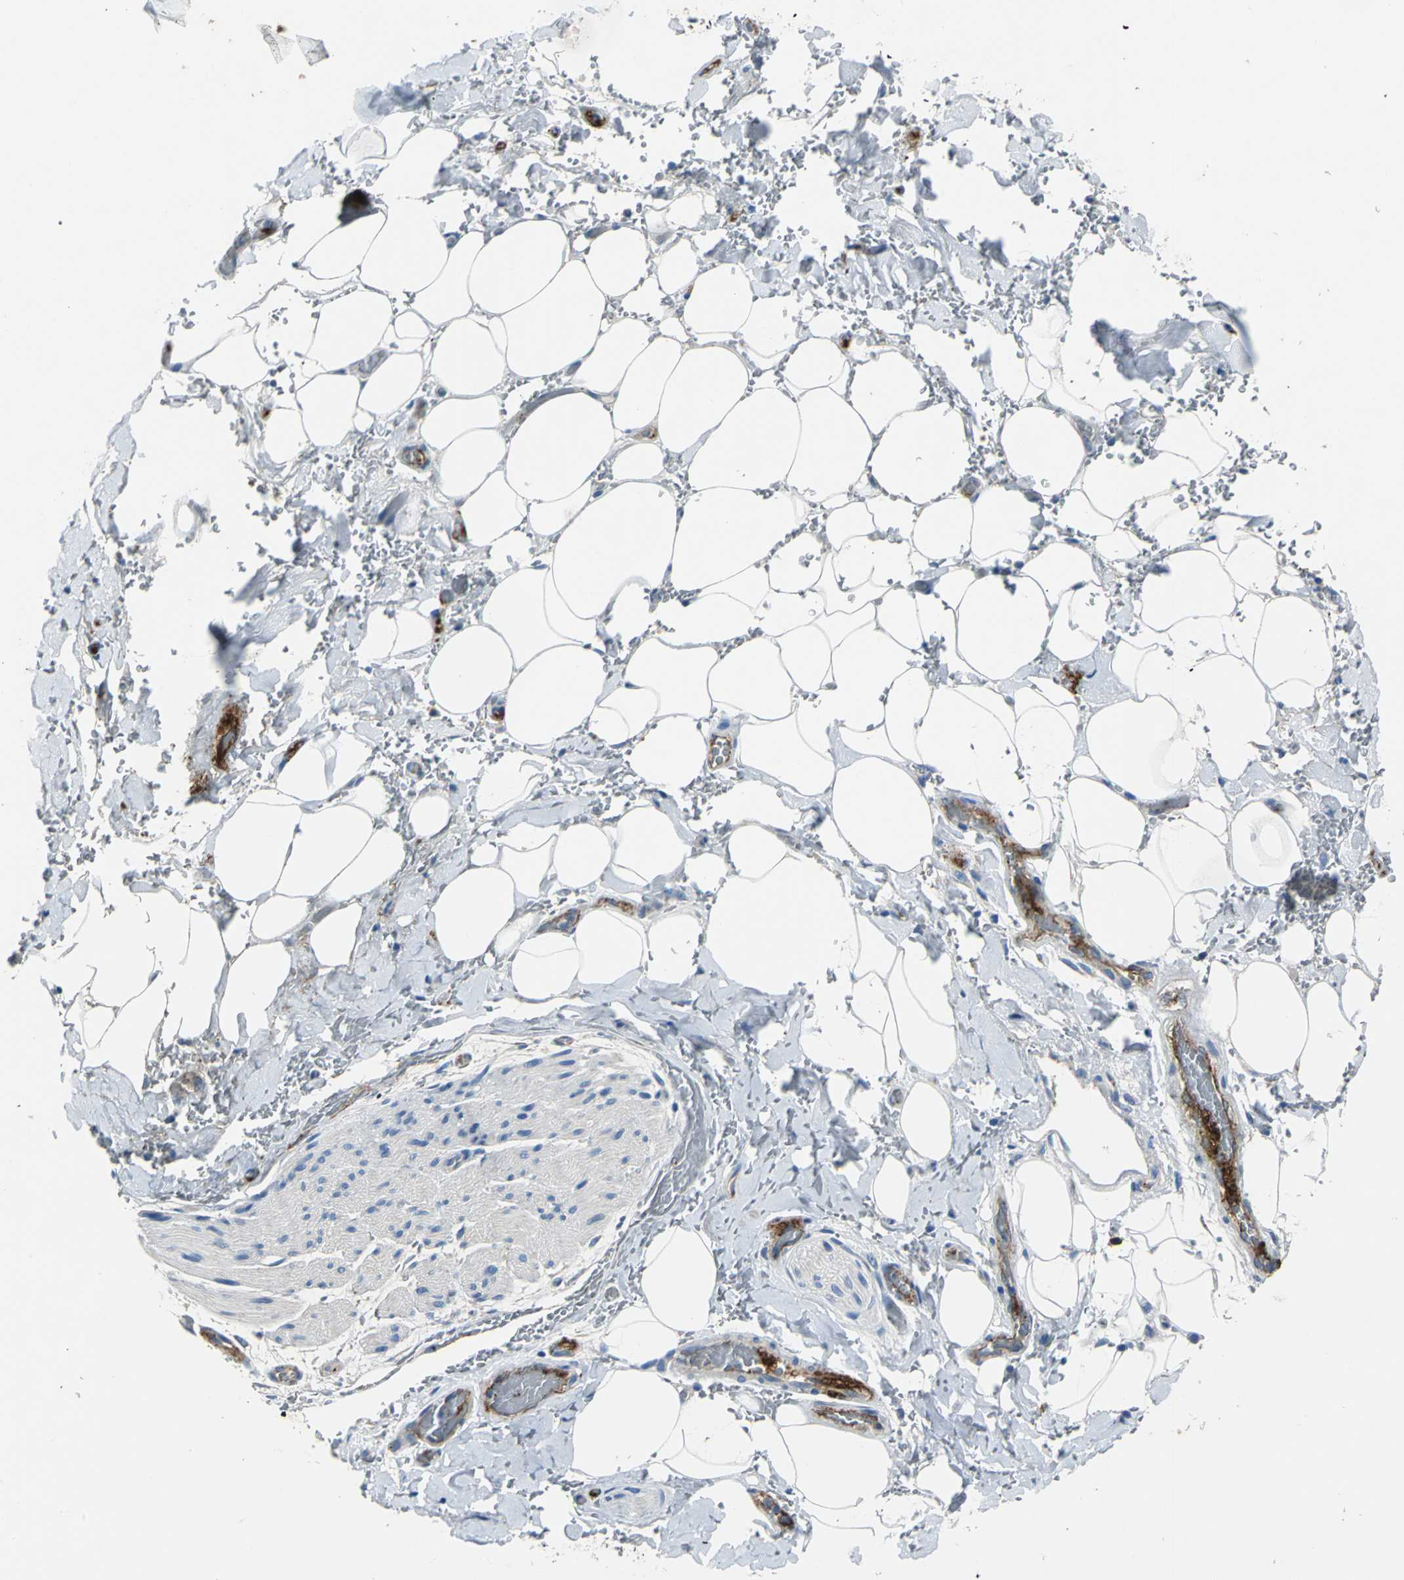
{"staining": {"intensity": "negative", "quantity": "none", "location": "none"}, "tissue": "adipose tissue", "cell_type": "Adipocytes", "image_type": "normal", "snomed": [{"axis": "morphology", "description": "Normal tissue, NOS"}, {"axis": "morphology", "description": "Cholangiocarcinoma"}, {"axis": "topography", "description": "Liver"}, {"axis": "topography", "description": "Peripheral nerve tissue"}], "caption": "High magnification brightfield microscopy of benign adipose tissue stained with DAB (3,3'-diaminobenzidine) (brown) and counterstained with hematoxylin (blue): adipocytes show no significant positivity. The staining was performed using DAB (3,3'-diaminobenzidine) to visualize the protein expression in brown, while the nuclei were stained in blue with hematoxylin (Magnification: 20x).", "gene": "SELP", "patient": {"sex": "male", "age": 50}}